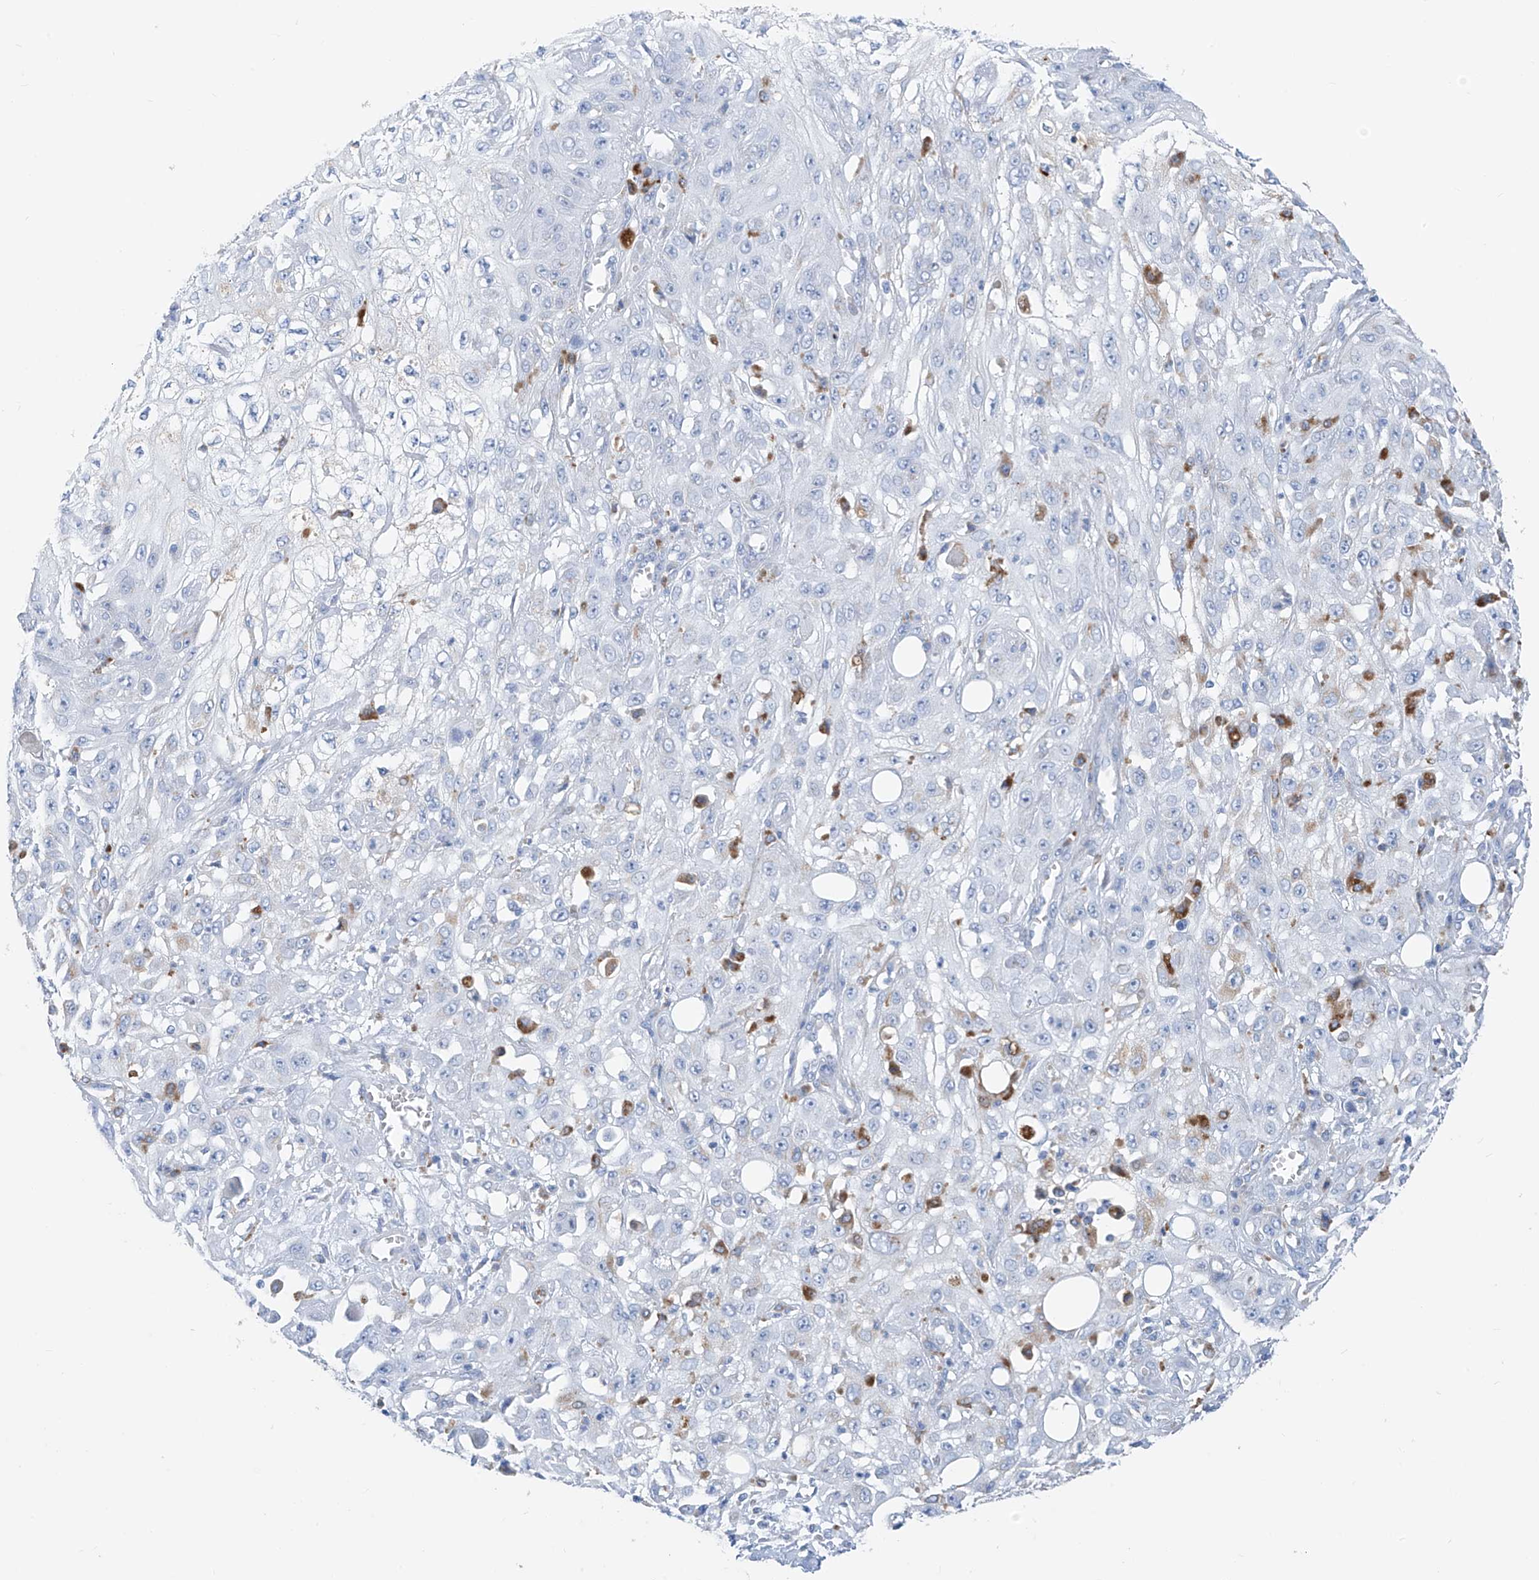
{"staining": {"intensity": "negative", "quantity": "none", "location": "none"}, "tissue": "skin cancer", "cell_type": "Tumor cells", "image_type": "cancer", "snomed": [{"axis": "morphology", "description": "Squamous cell carcinoma, NOS"}, {"axis": "morphology", "description": "Squamous cell carcinoma, metastatic, NOS"}, {"axis": "topography", "description": "Skin"}, {"axis": "topography", "description": "Lymph node"}], "caption": "A photomicrograph of skin metastatic squamous cell carcinoma stained for a protein displays no brown staining in tumor cells.", "gene": "GLMP", "patient": {"sex": "male", "age": 75}}